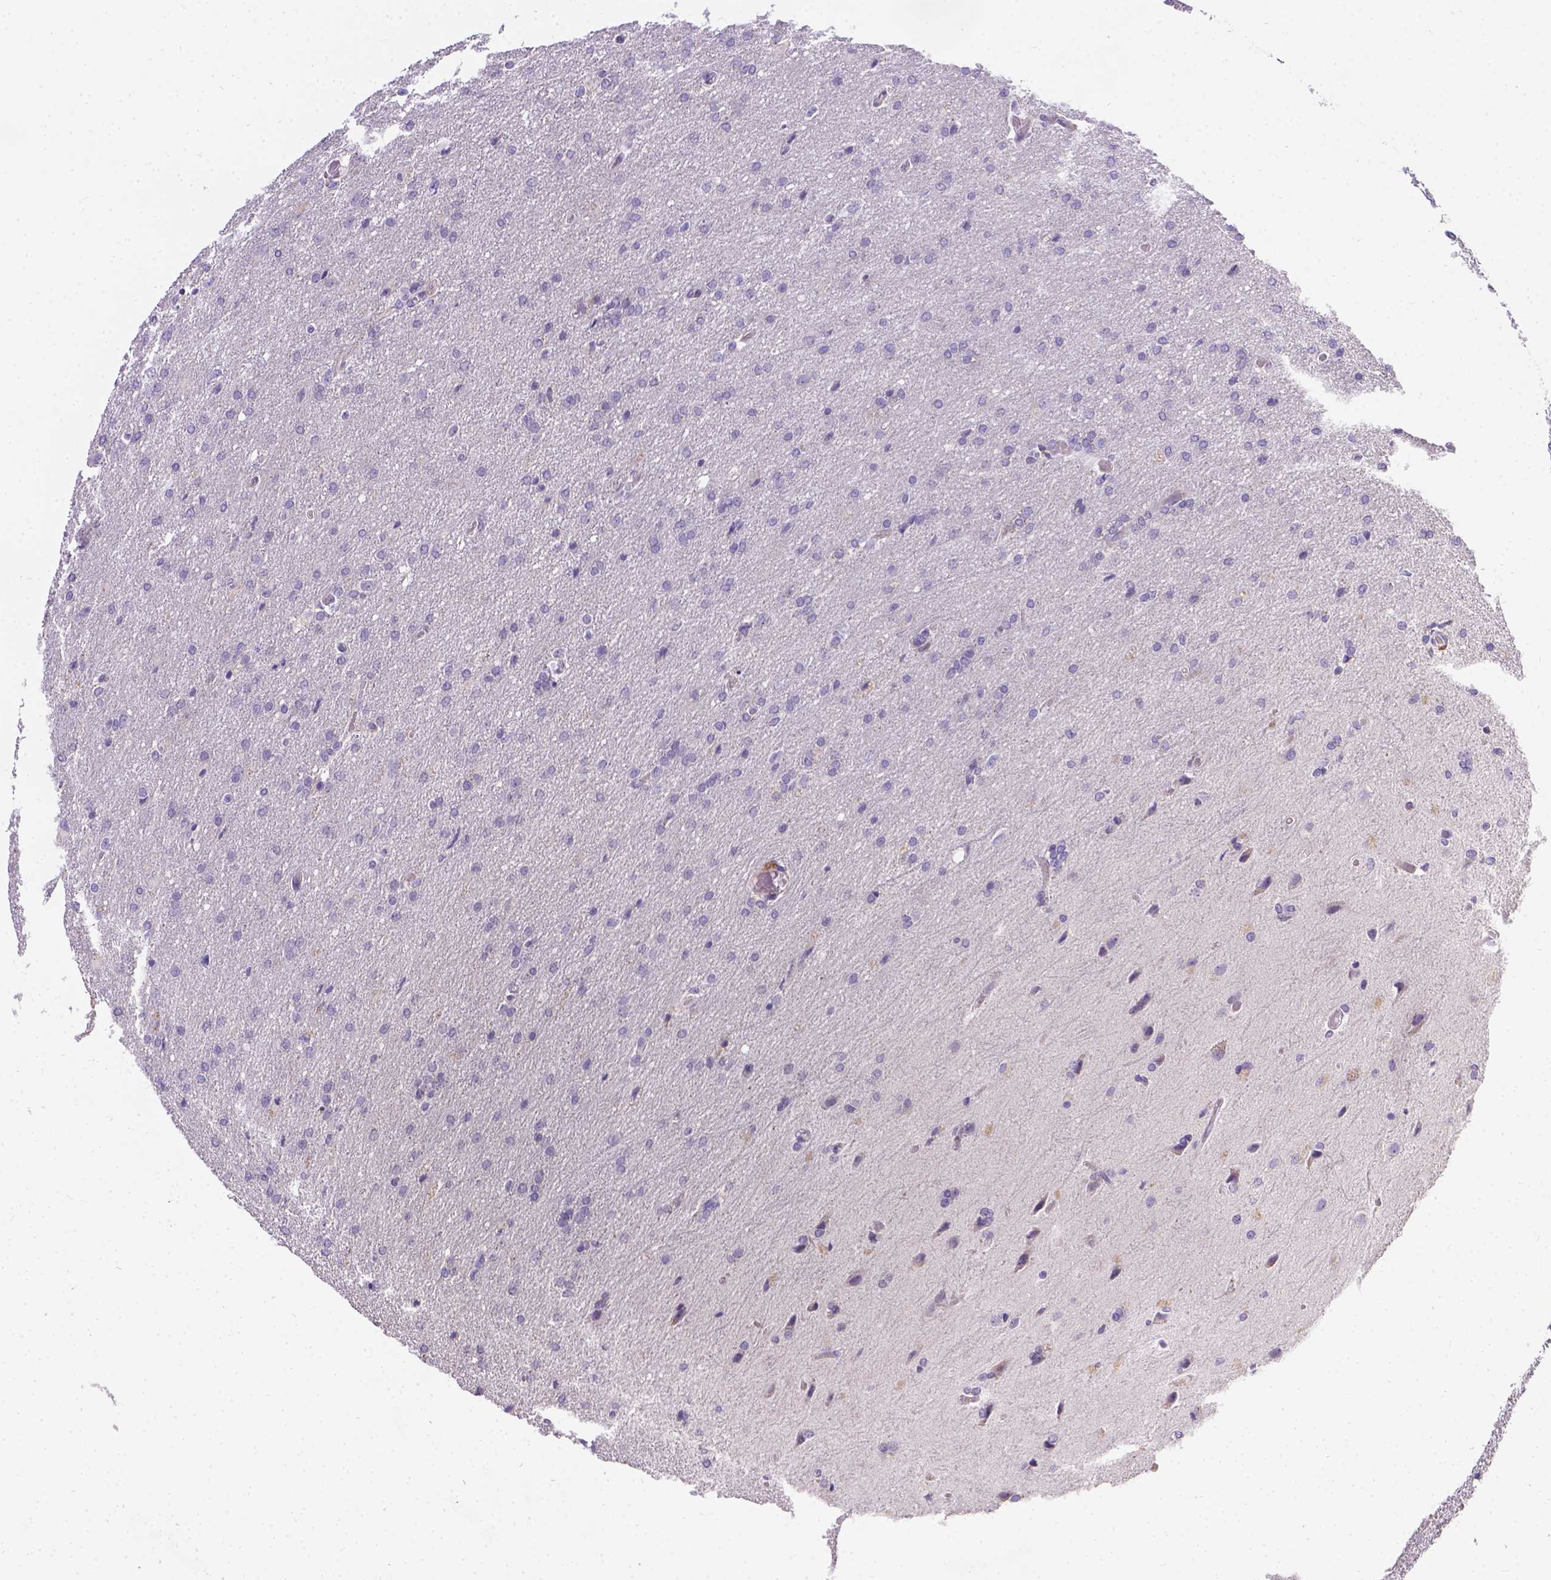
{"staining": {"intensity": "negative", "quantity": "none", "location": "none"}, "tissue": "glioma", "cell_type": "Tumor cells", "image_type": "cancer", "snomed": [{"axis": "morphology", "description": "Glioma, malignant, High grade"}, {"axis": "topography", "description": "Brain"}], "caption": "There is no significant staining in tumor cells of malignant glioma (high-grade).", "gene": "TM4SF18", "patient": {"sex": "male", "age": 68}}